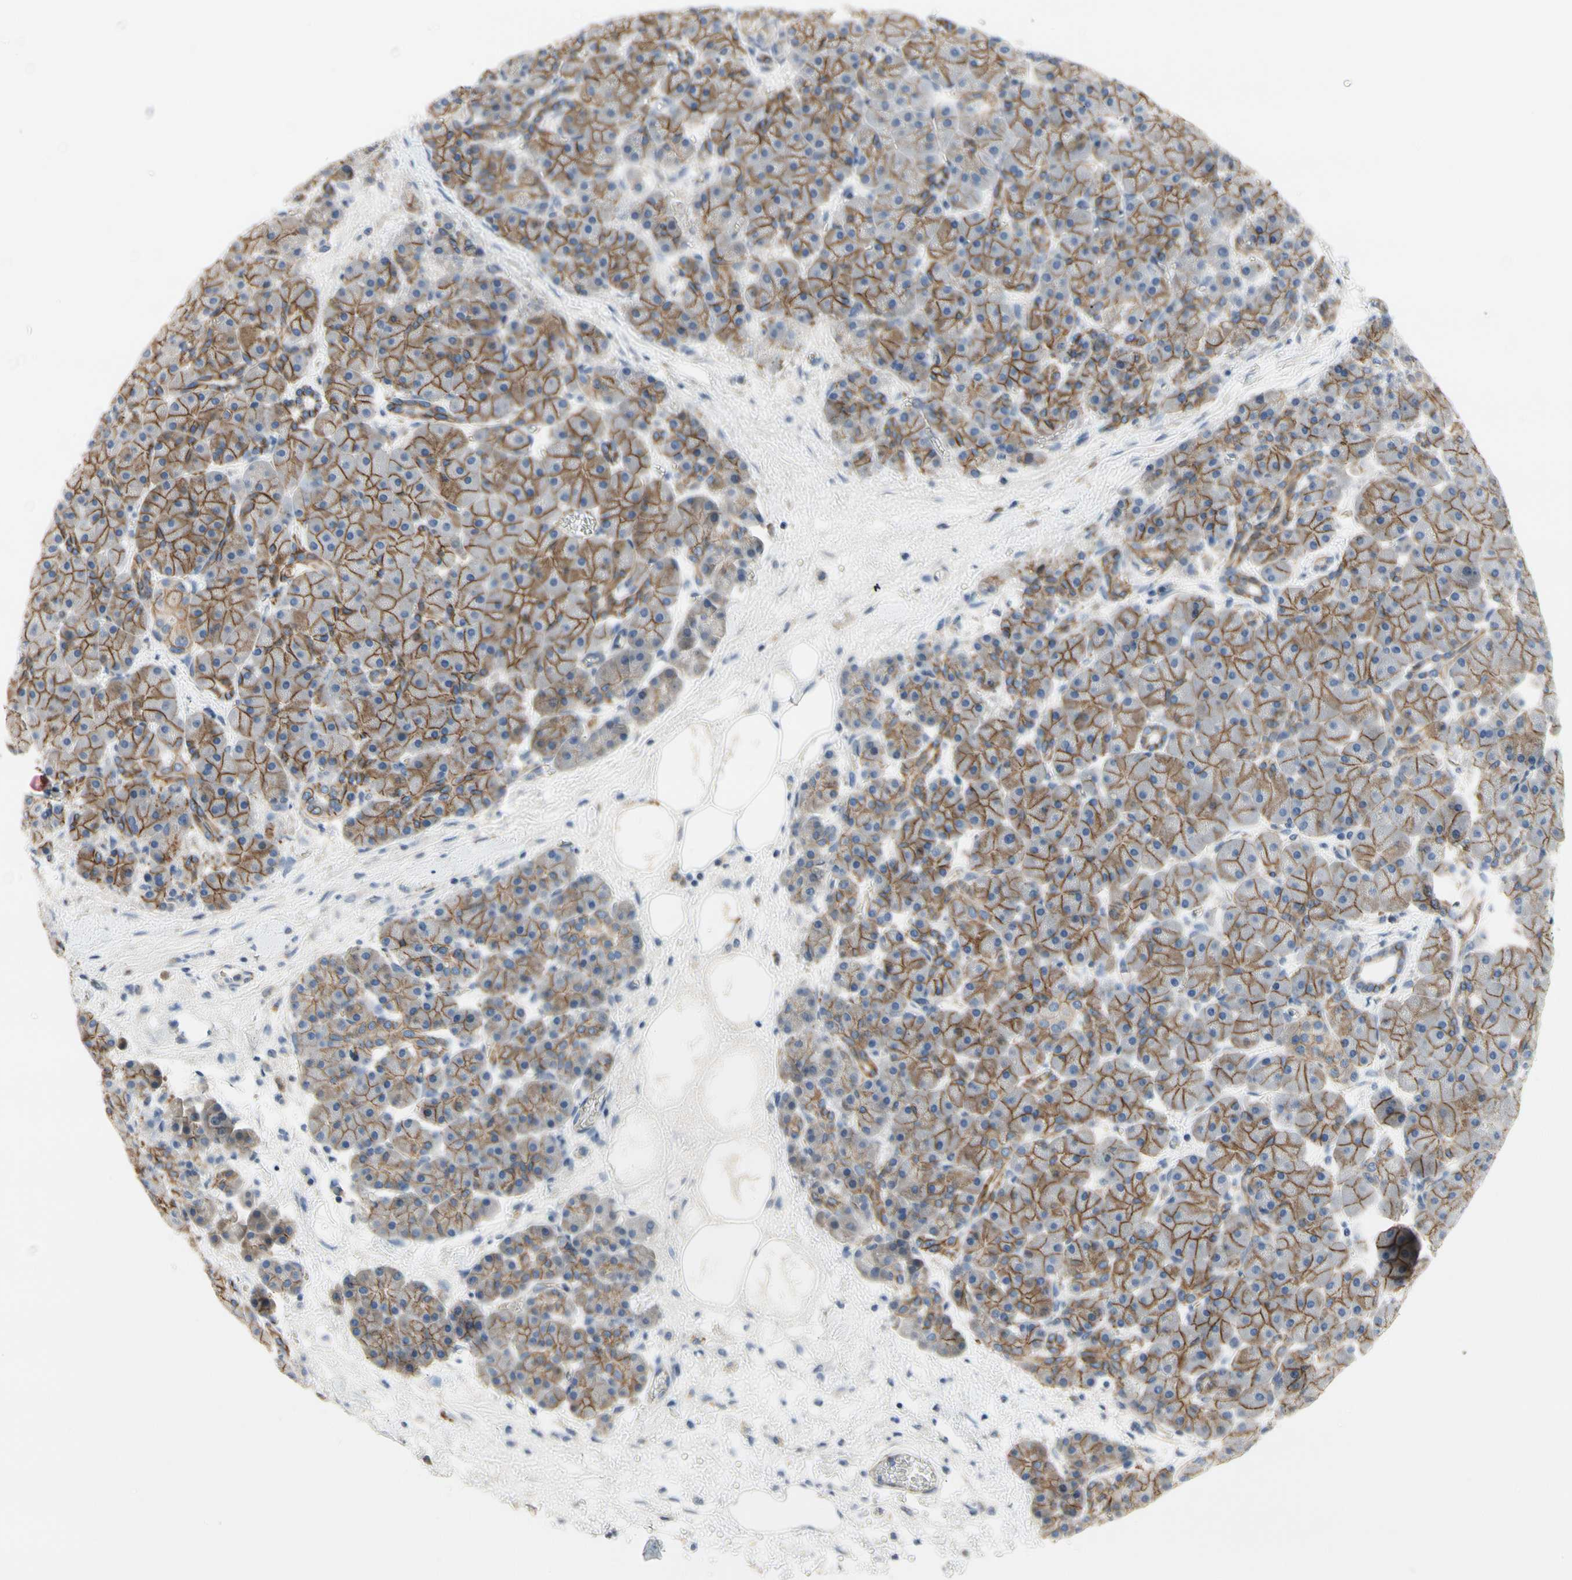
{"staining": {"intensity": "moderate", "quantity": "25%-75%", "location": "cytoplasmic/membranous"}, "tissue": "pancreas", "cell_type": "Exocrine glandular cells", "image_type": "normal", "snomed": [{"axis": "morphology", "description": "Normal tissue, NOS"}, {"axis": "topography", "description": "Pancreas"}], "caption": "This is a photomicrograph of immunohistochemistry staining of unremarkable pancreas, which shows moderate staining in the cytoplasmic/membranous of exocrine glandular cells.", "gene": "LGR6", "patient": {"sex": "male", "age": 66}}